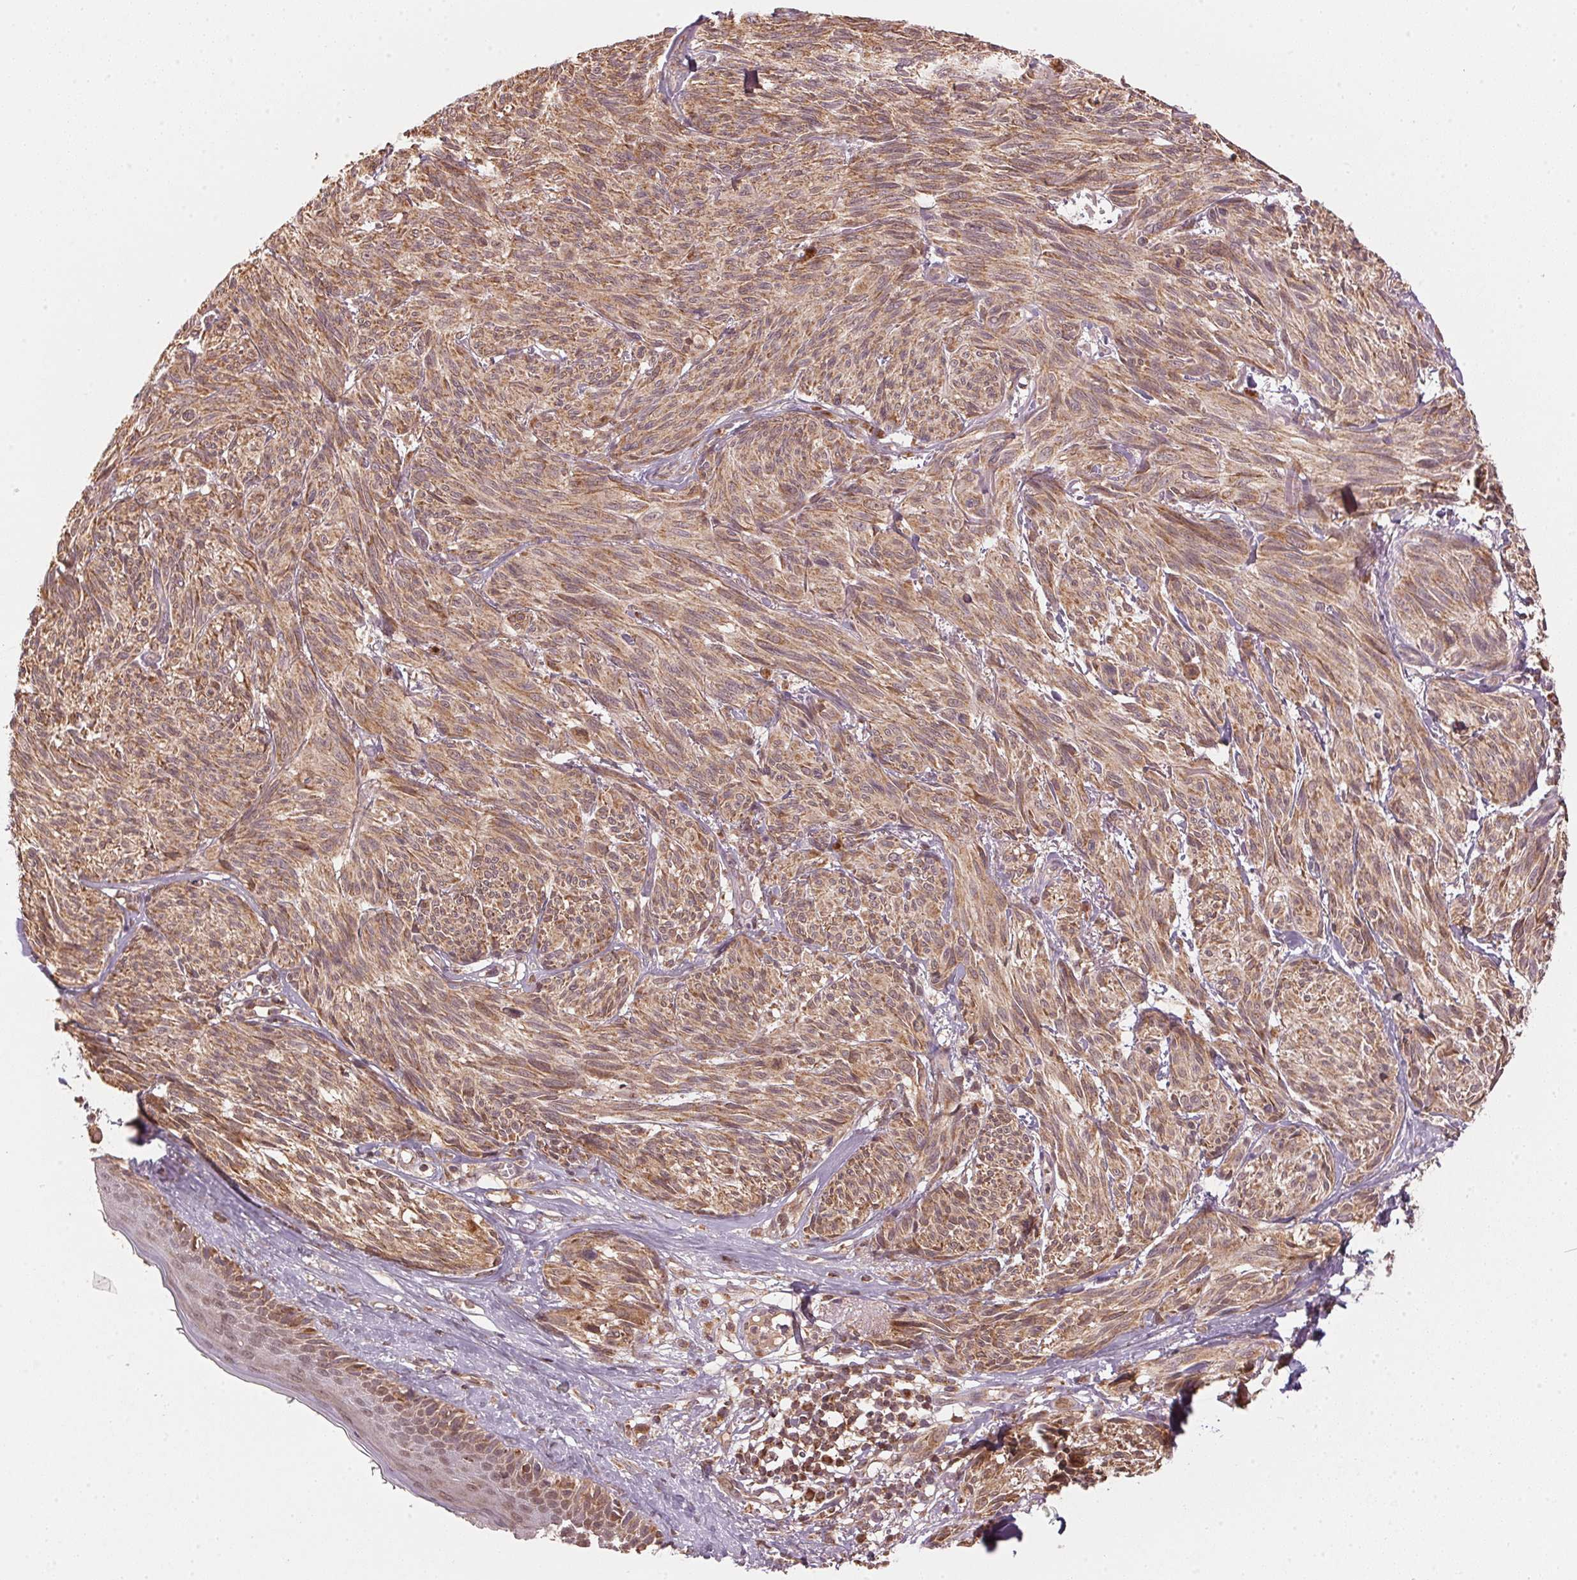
{"staining": {"intensity": "moderate", "quantity": ">75%", "location": "cytoplasmic/membranous"}, "tissue": "melanoma", "cell_type": "Tumor cells", "image_type": "cancer", "snomed": [{"axis": "morphology", "description": "Malignant melanoma, NOS"}, {"axis": "topography", "description": "Skin"}], "caption": "Immunohistochemical staining of human melanoma demonstrates medium levels of moderate cytoplasmic/membranous positivity in approximately >75% of tumor cells. (IHC, brightfield microscopy, high magnification).", "gene": "ARHGAP6", "patient": {"sex": "male", "age": 79}}